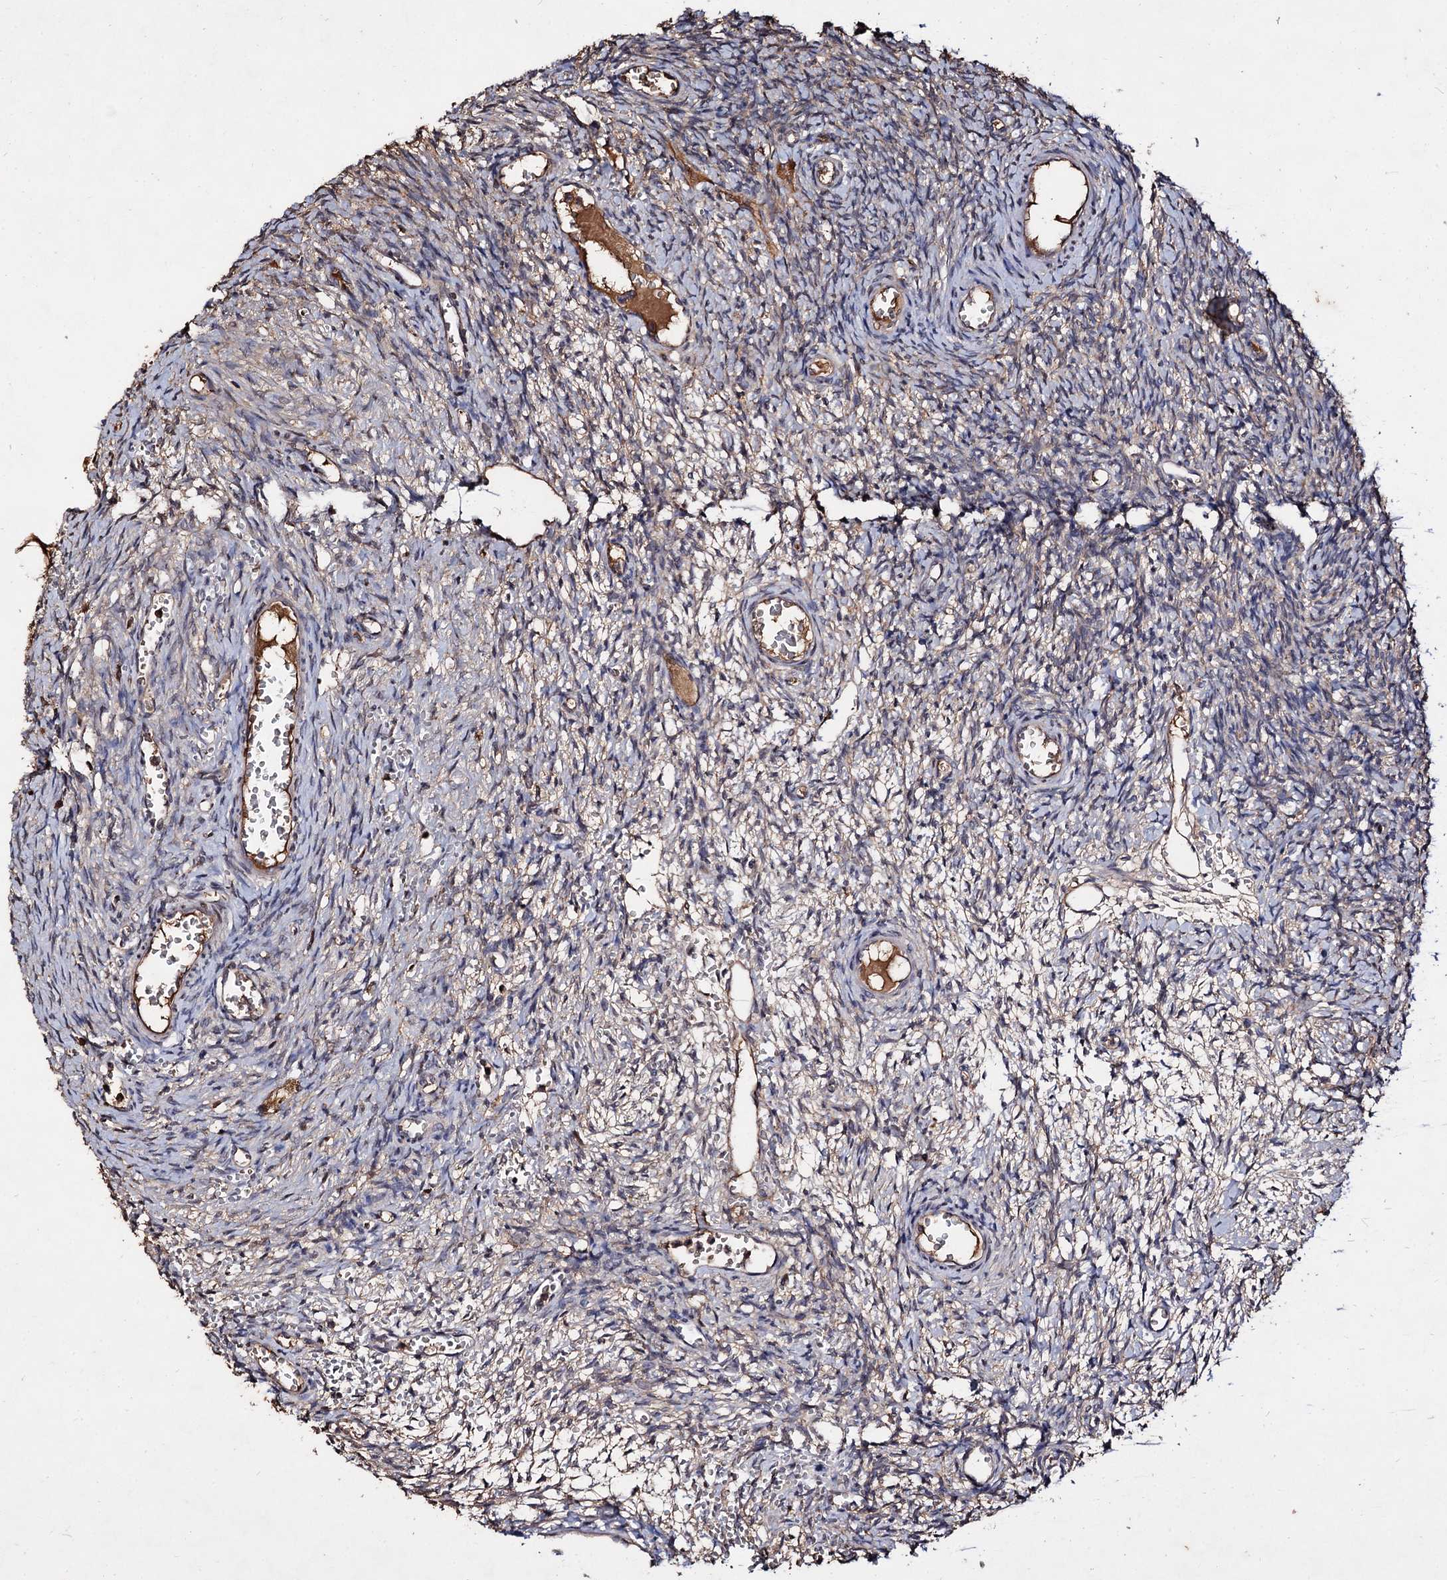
{"staining": {"intensity": "weak", "quantity": "<25%", "location": "cytoplasmic/membranous"}, "tissue": "ovary", "cell_type": "Ovarian stroma cells", "image_type": "normal", "snomed": [{"axis": "morphology", "description": "Normal tissue, NOS"}, {"axis": "topography", "description": "Ovary"}], "caption": "An image of ovary stained for a protein displays no brown staining in ovarian stroma cells. (Stains: DAB (3,3'-diaminobenzidine) immunohistochemistry with hematoxylin counter stain, Microscopy: brightfield microscopy at high magnification).", "gene": "ARFIP2", "patient": {"sex": "female", "age": 39}}